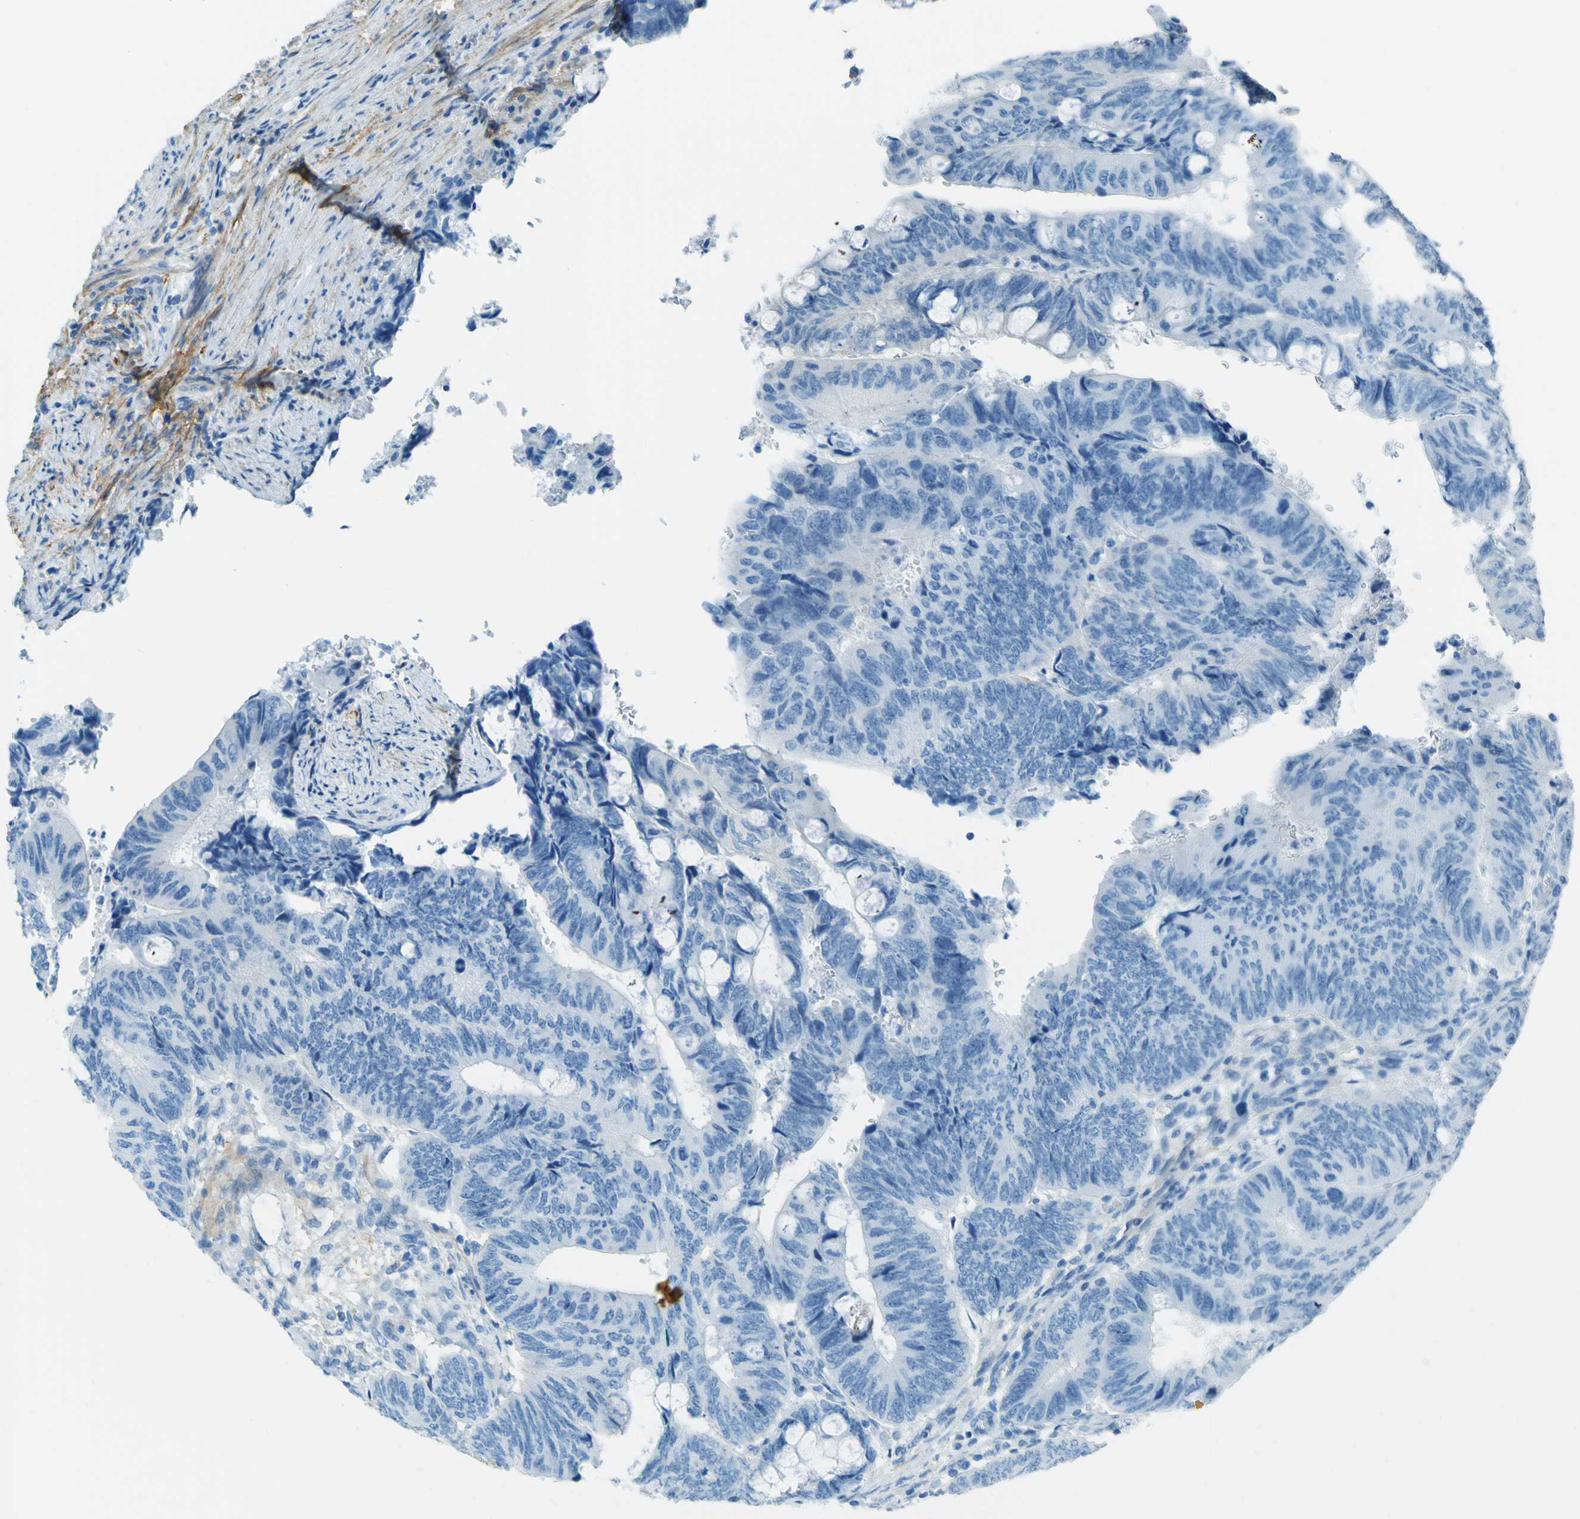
{"staining": {"intensity": "negative", "quantity": "none", "location": "none"}, "tissue": "colorectal cancer", "cell_type": "Tumor cells", "image_type": "cancer", "snomed": [{"axis": "morphology", "description": "Normal tissue, NOS"}, {"axis": "morphology", "description": "Adenocarcinoma, NOS"}, {"axis": "topography", "description": "Rectum"}, {"axis": "topography", "description": "Peripheral nerve tissue"}], "caption": "This is a micrograph of immunohistochemistry staining of colorectal cancer, which shows no positivity in tumor cells.", "gene": "NEXN", "patient": {"sex": "male", "age": 92}}